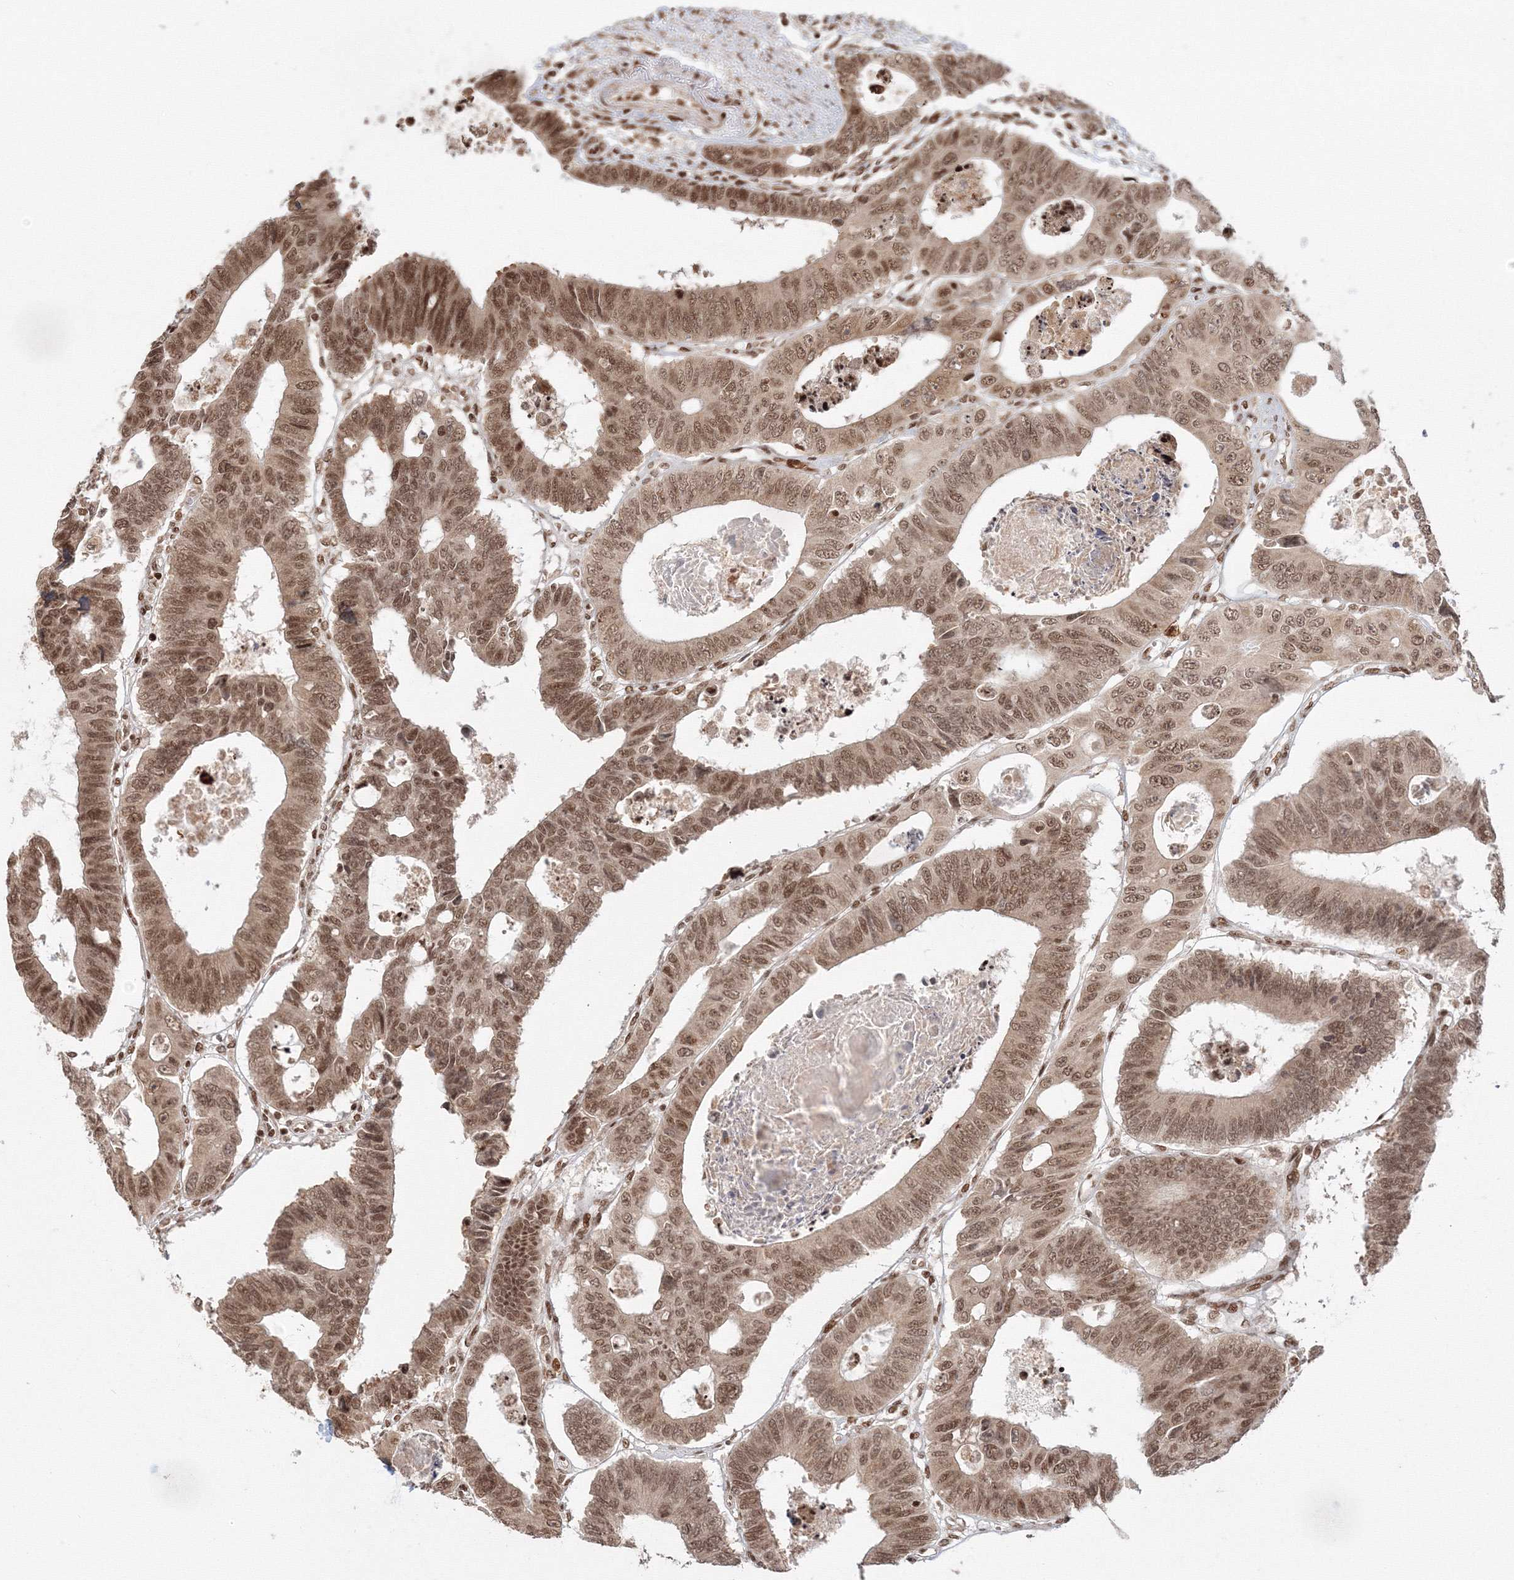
{"staining": {"intensity": "moderate", "quantity": ">75%", "location": "nuclear"}, "tissue": "colorectal cancer", "cell_type": "Tumor cells", "image_type": "cancer", "snomed": [{"axis": "morphology", "description": "Adenocarcinoma, NOS"}, {"axis": "topography", "description": "Rectum"}], "caption": "The micrograph shows staining of adenocarcinoma (colorectal), revealing moderate nuclear protein positivity (brown color) within tumor cells. (Brightfield microscopy of DAB IHC at high magnification).", "gene": "KIF20A", "patient": {"sex": "male", "age": 84}}